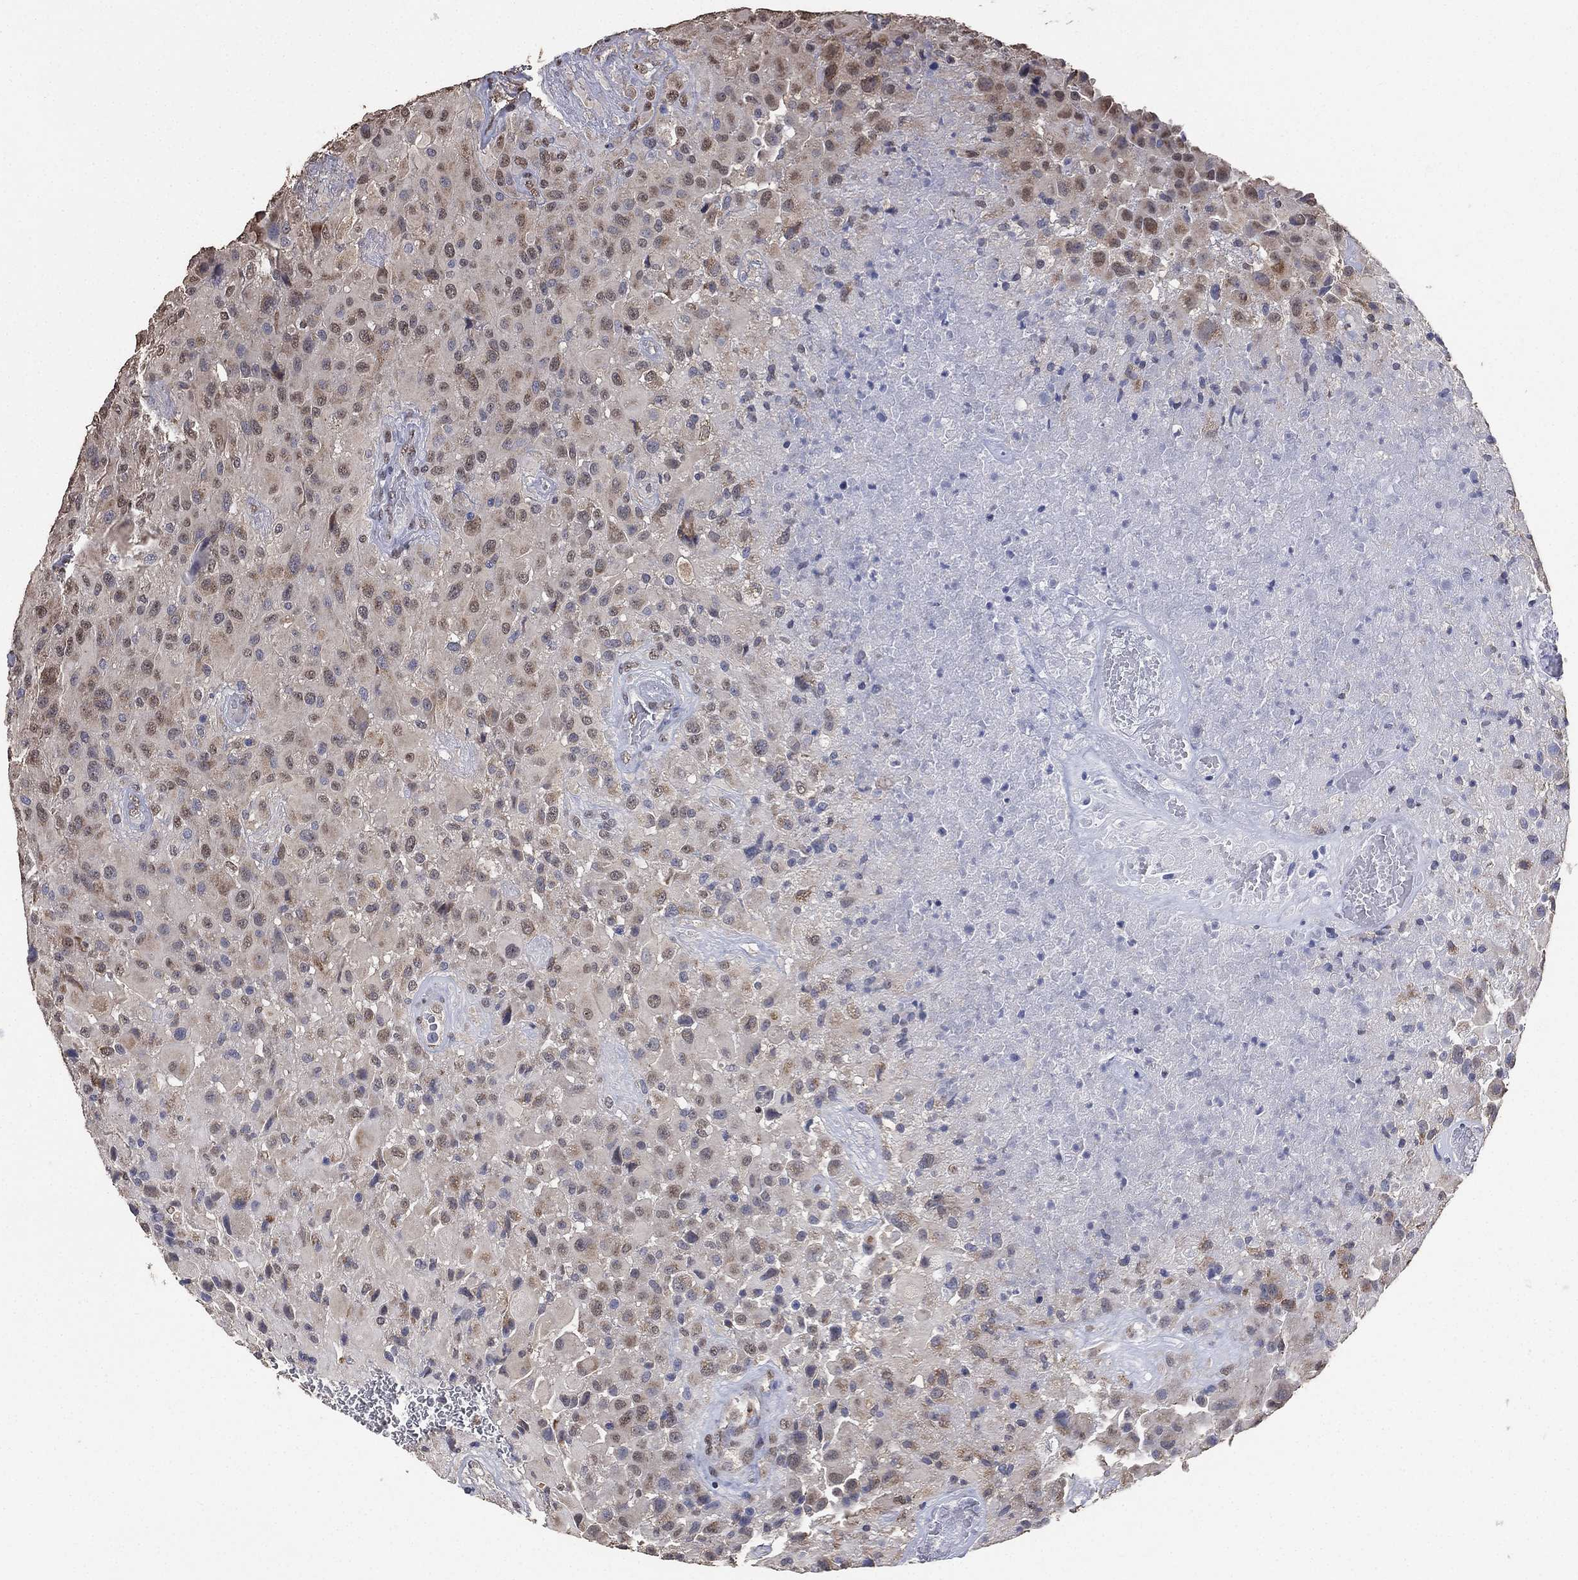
{"staining": {"intensity": "weak", "quantity": "<25%", "location": "cytoplasmic/membranous"}, "tissue": "glioma", "cell_type": "Tumor cells", "image_type": "cancer", "snomed": [{"axis": "morphology", "description": "Glioma, malignant, High grade"}, {"axis": "topography", "description": "Cerebral cortex"}], "caption": "Immunohistochemical staining of human malignant high-grade glioma shows no significant positivity in tumor cells.", "gene": "ALDH7A1", "patient": {"sex": "male", "age": 35}}